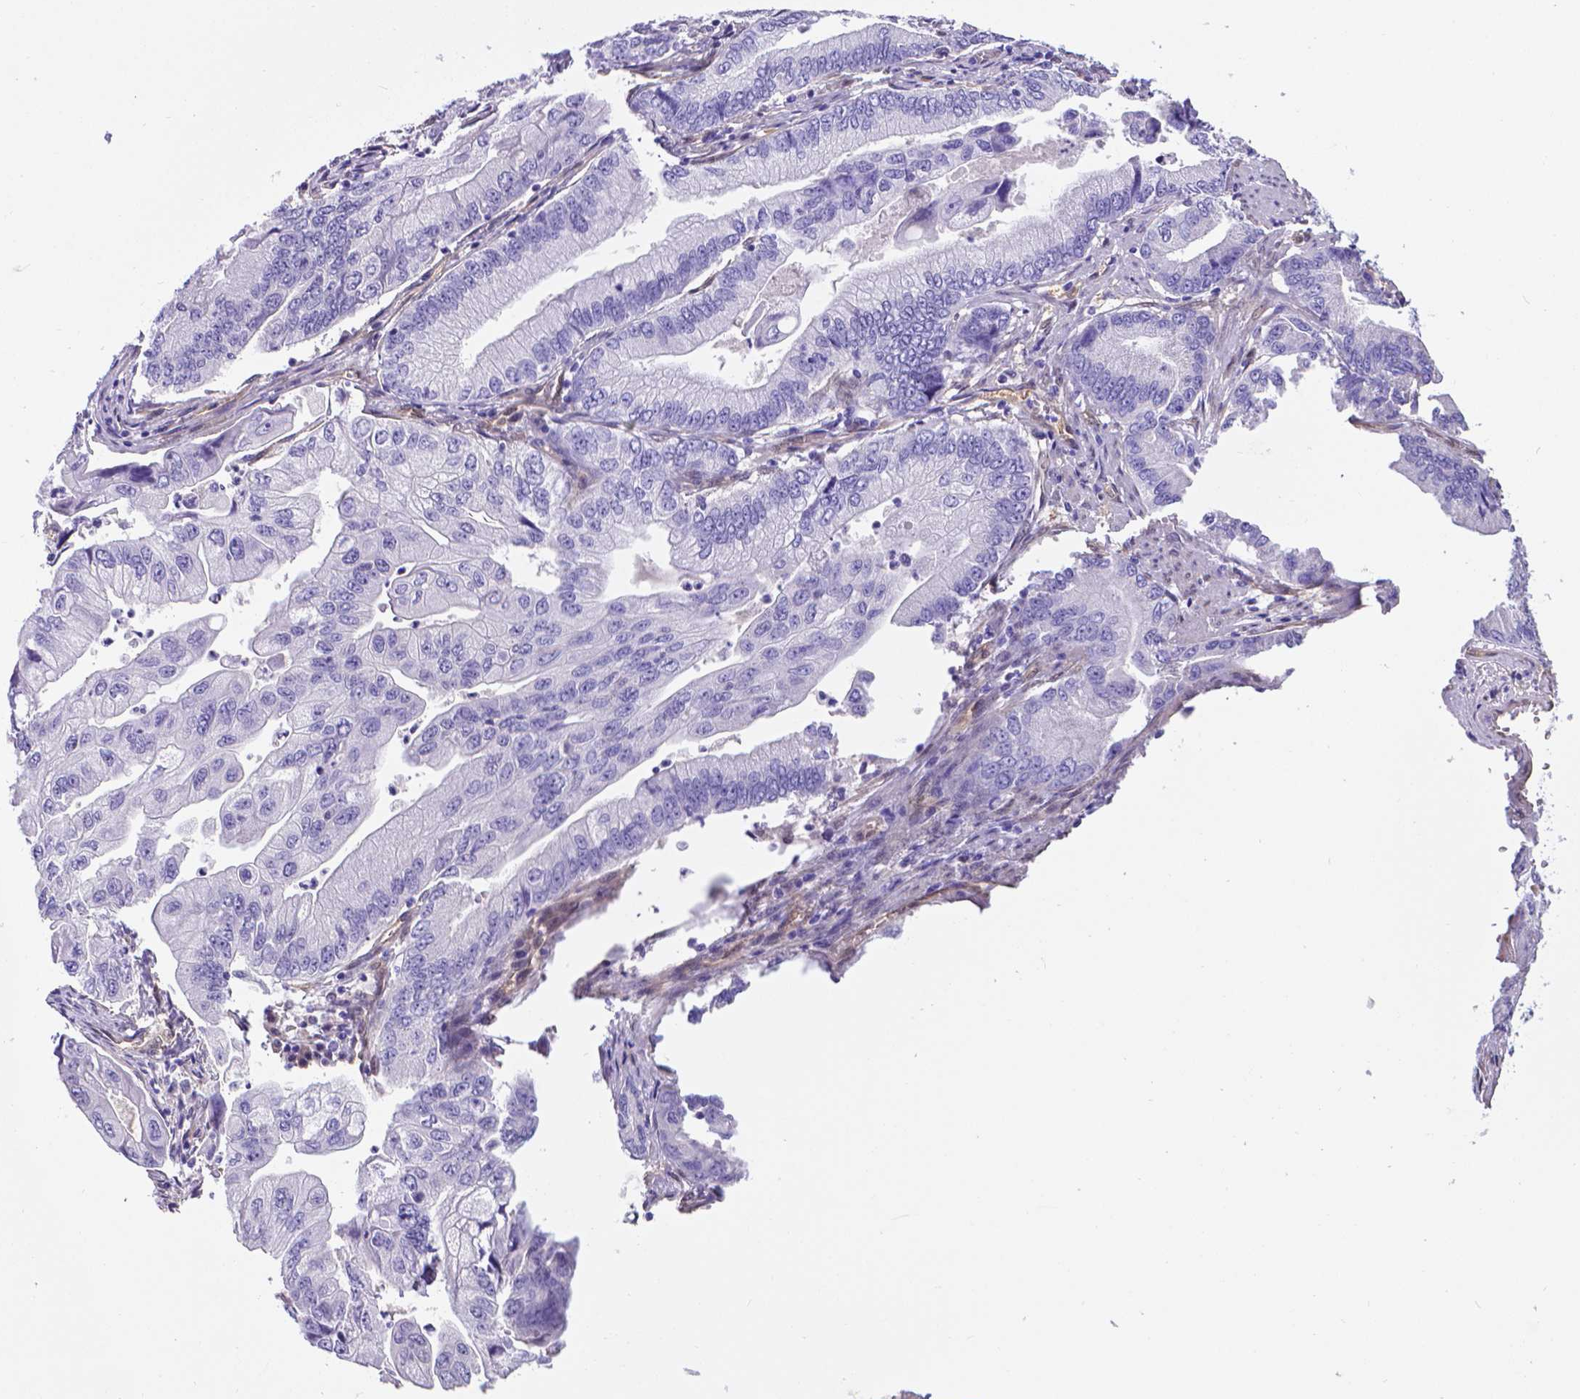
{"staining": {"intensity": "negative", "quantity": "none", "location": "none"}, "tissue": "stomach cancer", "cell_type": "Tumor cells", "image_type": "cancer", "snomed": [{"axis": "morphology", "description": "Adenocarcinoma, NOS"}, {"axis": "topography", "description": "Pancreas"}, {"axis": "topography", "description": "Stomach, upper"}], "caption": "Immunohistochemical staining of stomach cancer (adenocarcinoma) demonstrates no significant staining in tumor cells.", "gene": "CLIC4", "patient": {"sex": "male", "age": 77}}